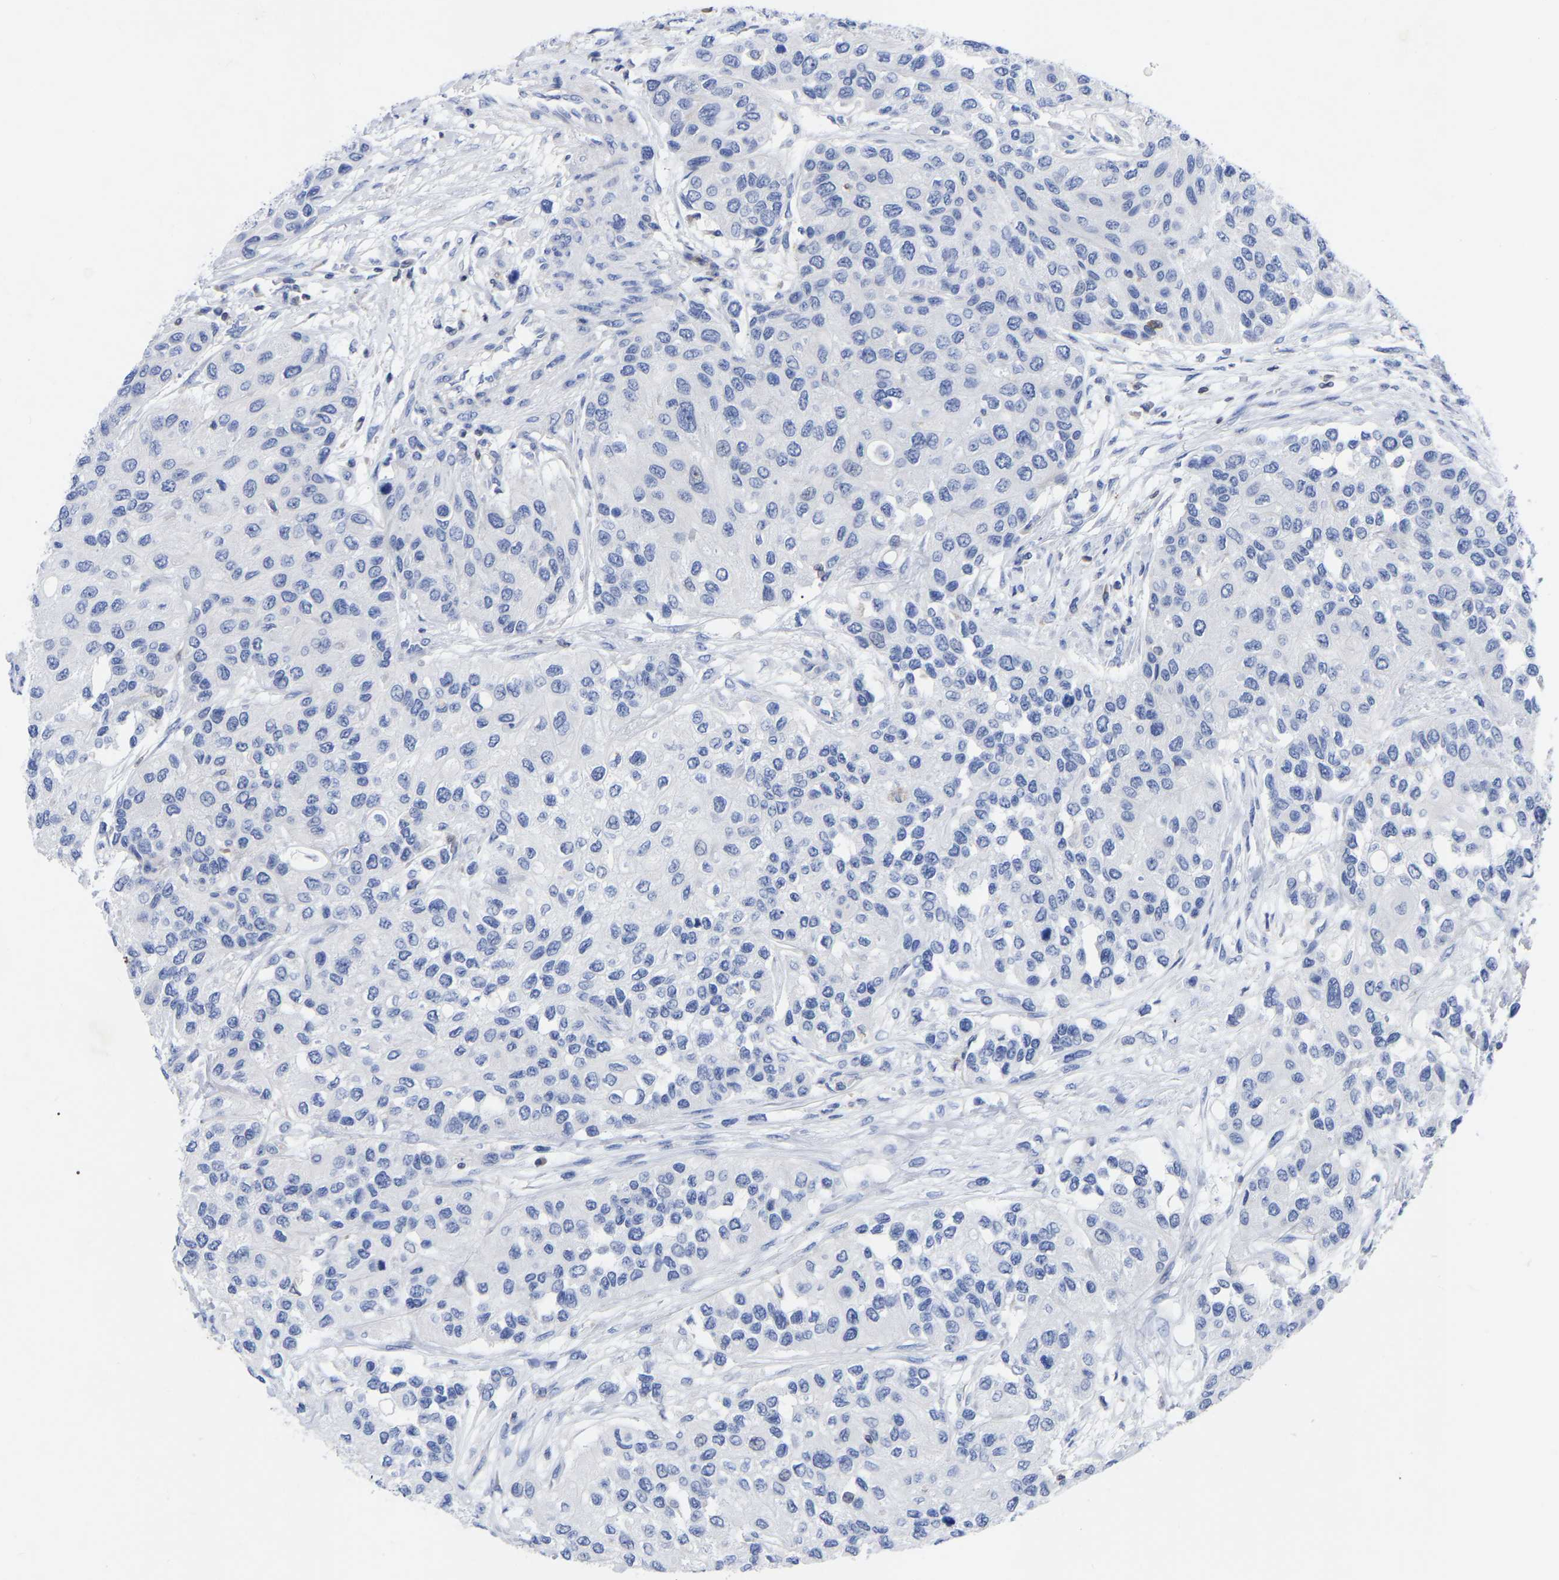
{"staining": {"intensity": "negative", "quantity": "none", "location": "none"}, "tissue": "urothelial cancer", "cell_type": "Tumor cells", "image_type": "cancer", "snomed": [{"axis": "morphology", "description": "Urothelial carcinoma, High grade"}, {"axis": "topography", "description": "Urinary bladder"}], "caption": "This is a micrograph of immunohistochemistry staining of urothelial cancer, which shows no expression in tumor cells.", "gene": "PTPN7", "patient": {"sex": "female", "age": 56}}